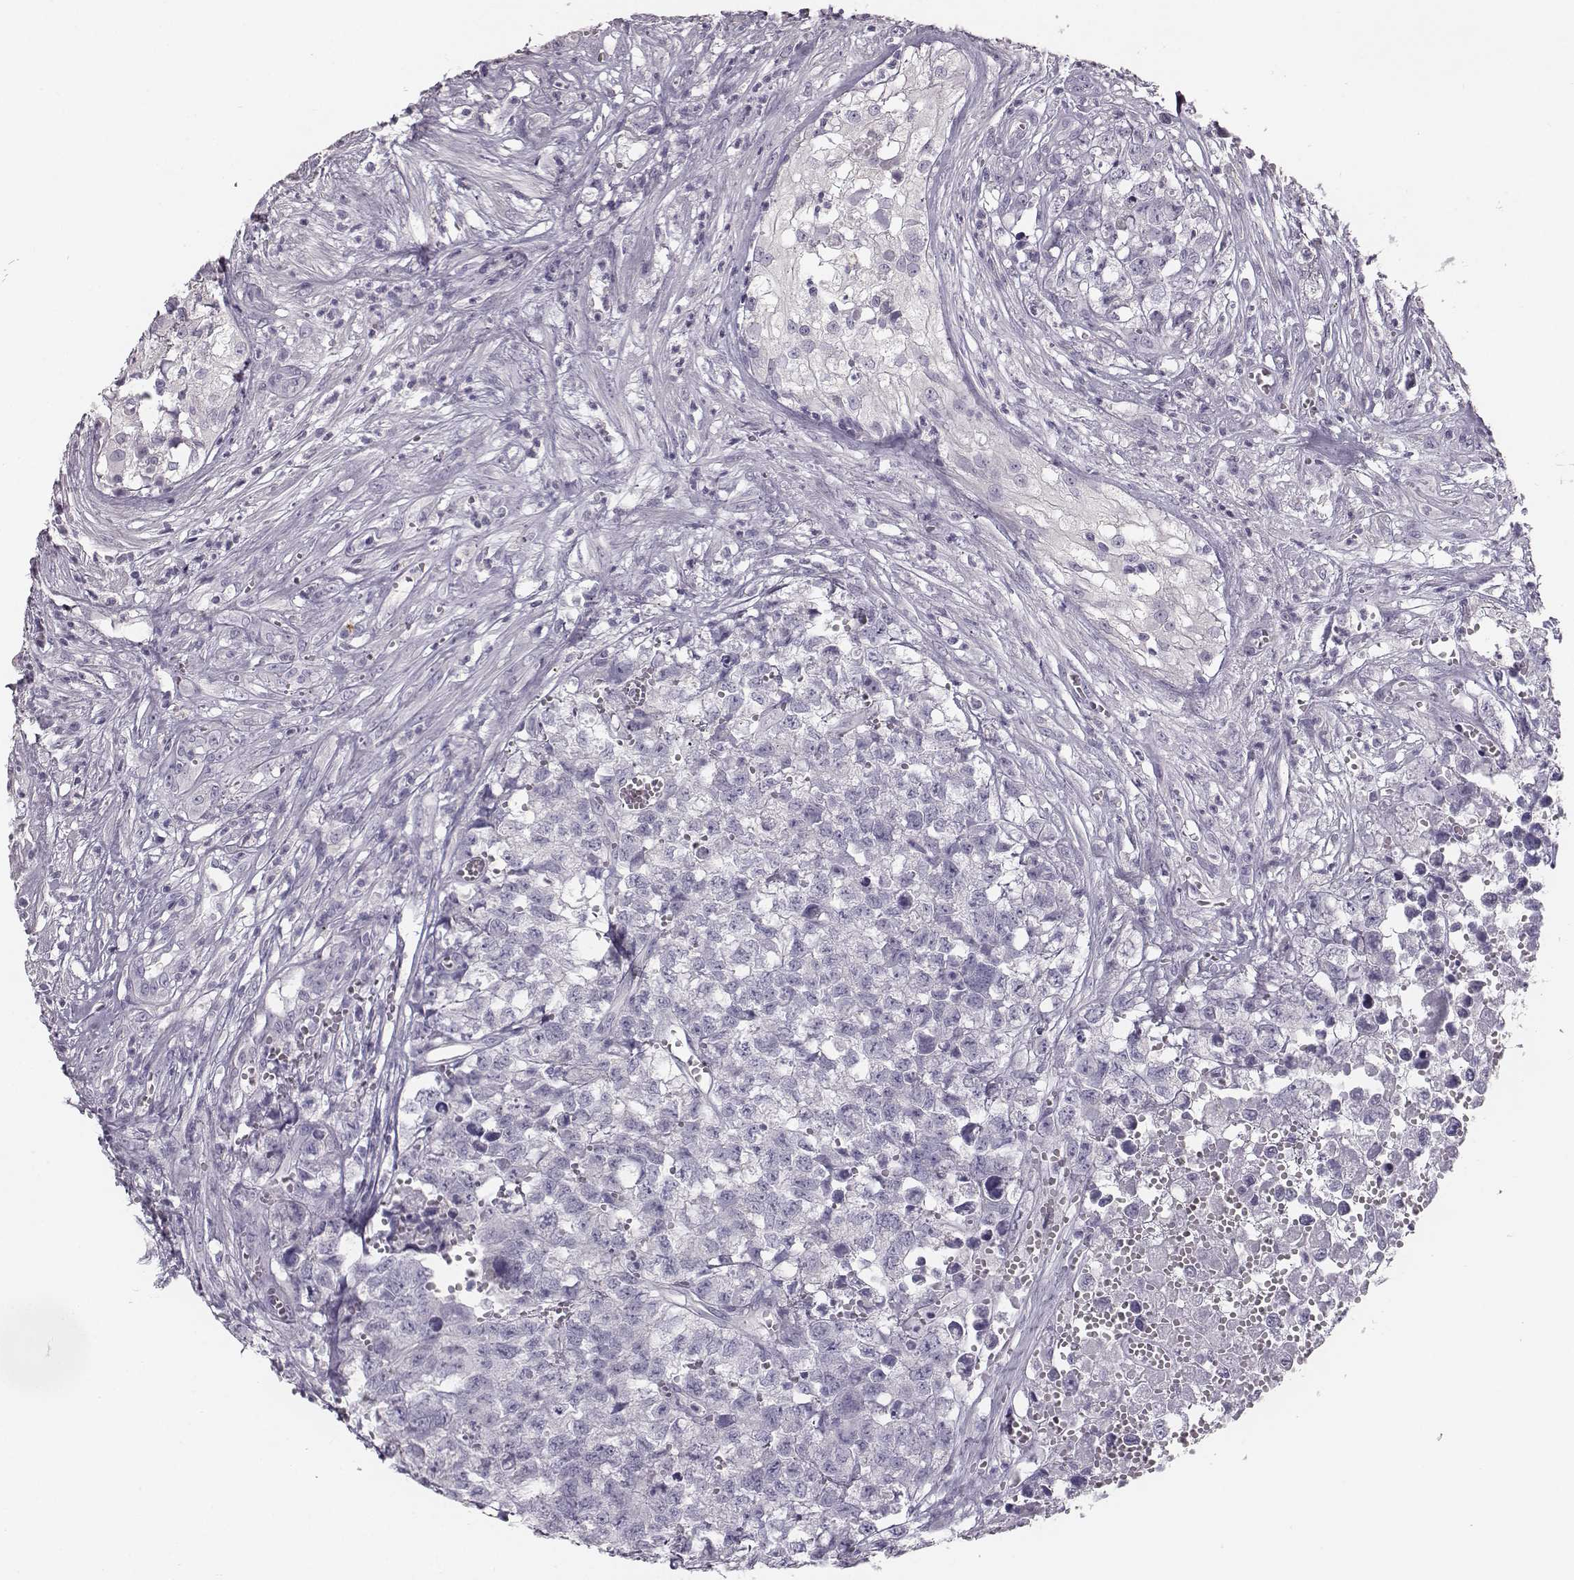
{"staining": {"intensity": "negative", "quantity": "none", "location": "none"}, "tissue": "testis cancer", "cell_type": "Tumor cells", "image_type": "cancer", "snomed": [{"axis": "morphology", "description": "Seminoma, NOS"}, {"axis": "morphology", "description": "Carcinoma, Embryonal, NOS"}, {"axis": "topography", "description": "Testis"}], "caption": "Immunohistochemistry (IHC) histopathology image of embryonal carcinoma (testis) stained for a protein (brown), which displays no positivity in tumor cells.", "gene": "NPTXR", "patient": {"sex": "male", "age": 22}}